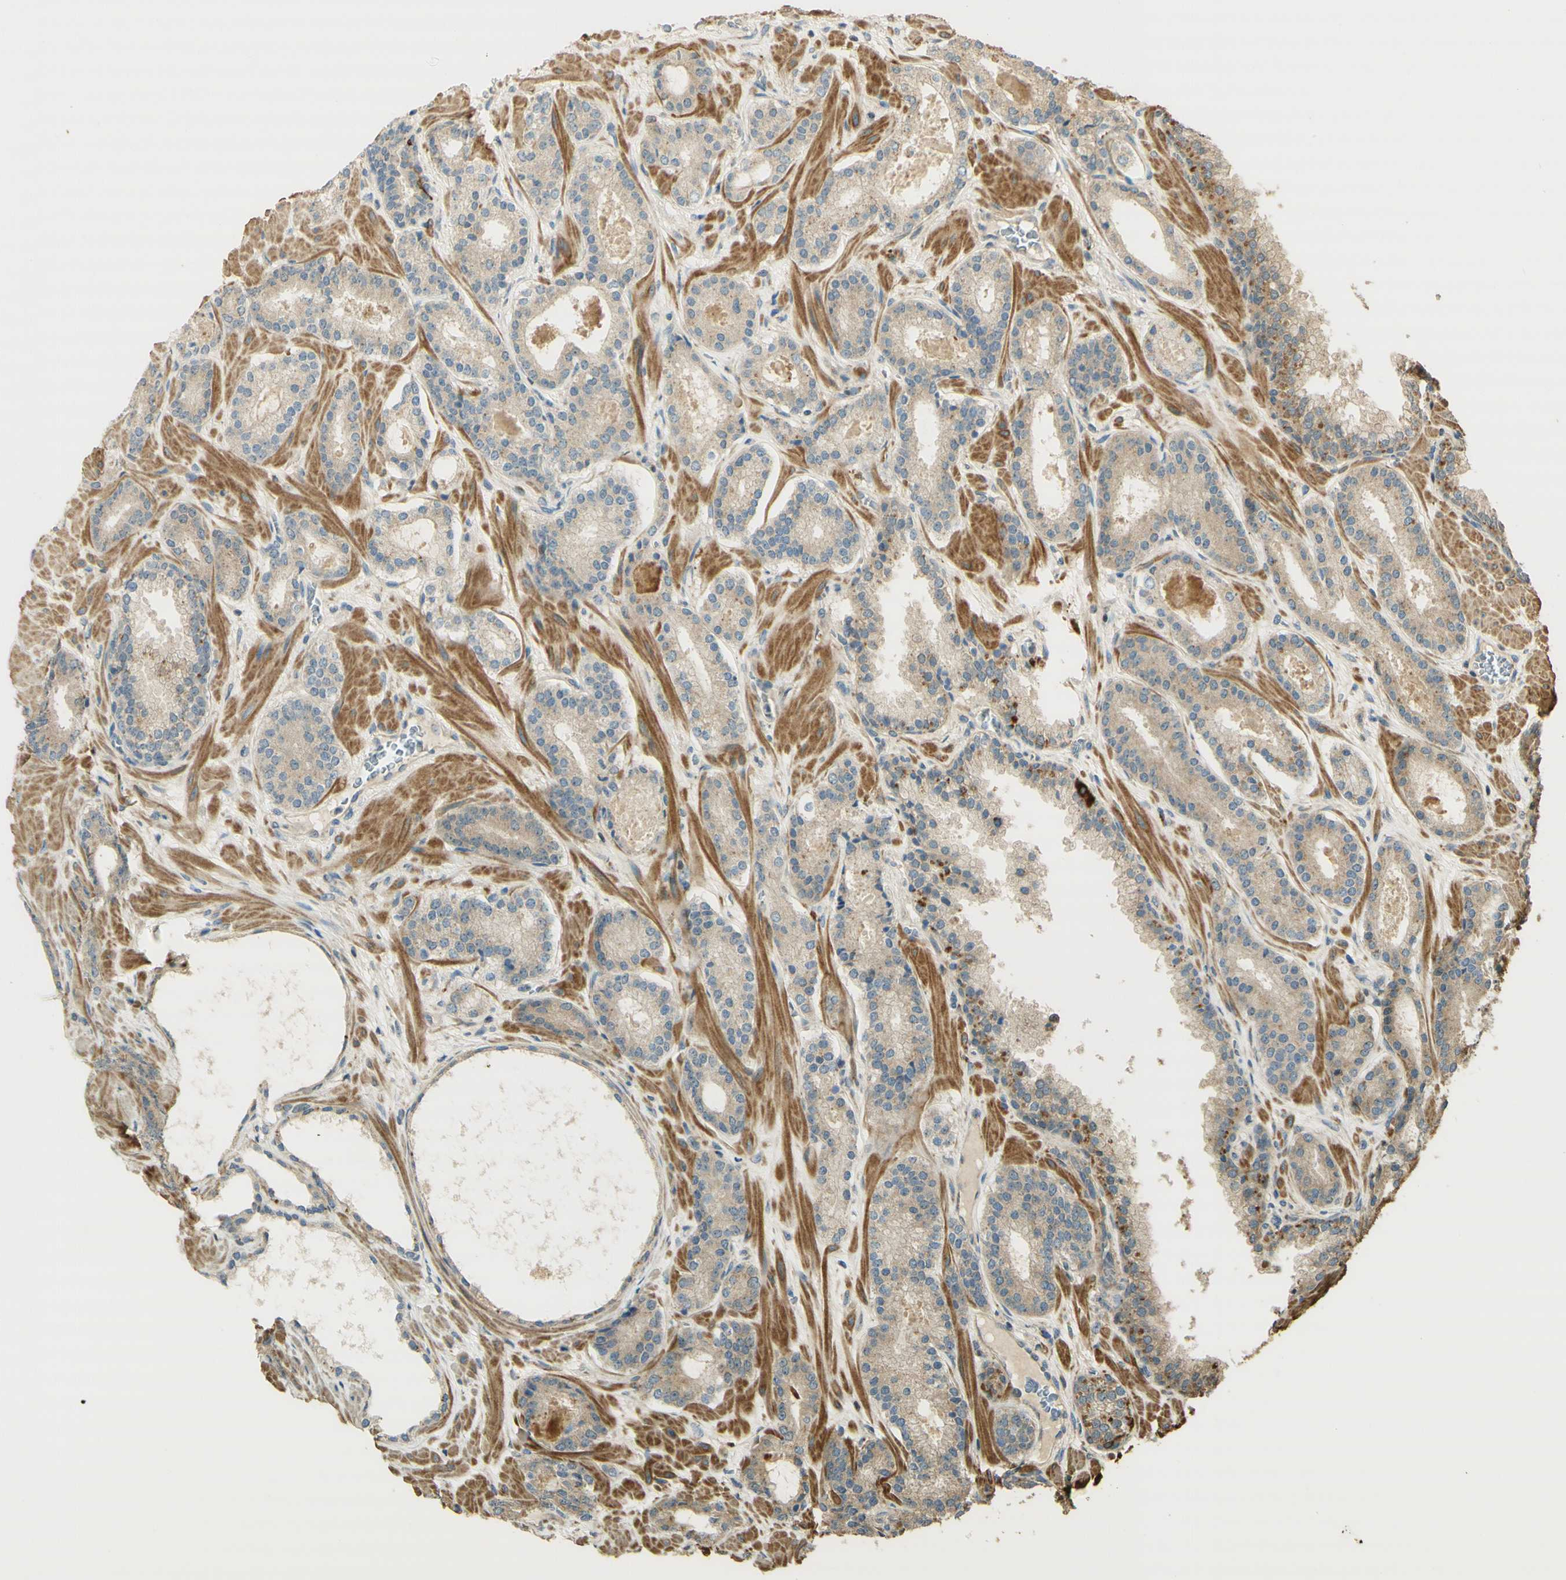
{"staining": {"intensity": "weak", "quantity": "25%-75%", "location": "cytoplasmic/membranous"}, "tissue": "prostate cancer", "cell_type": "Tumor cells", "image_type": "cancer", "snomed": [{"axis": "morphology", "description": "Adenocarcinoma, Low grade"}, {"axis": "topography", "description": "Prostate"}], "caption": "This is an image of IHC staining of prostate low-grade adenocarcinoma, which shows weak positivity in the cytoplasmic/membranous of tumor cells.", "gene": "AGER", "patient": {"sex": "male", "age": 63}}